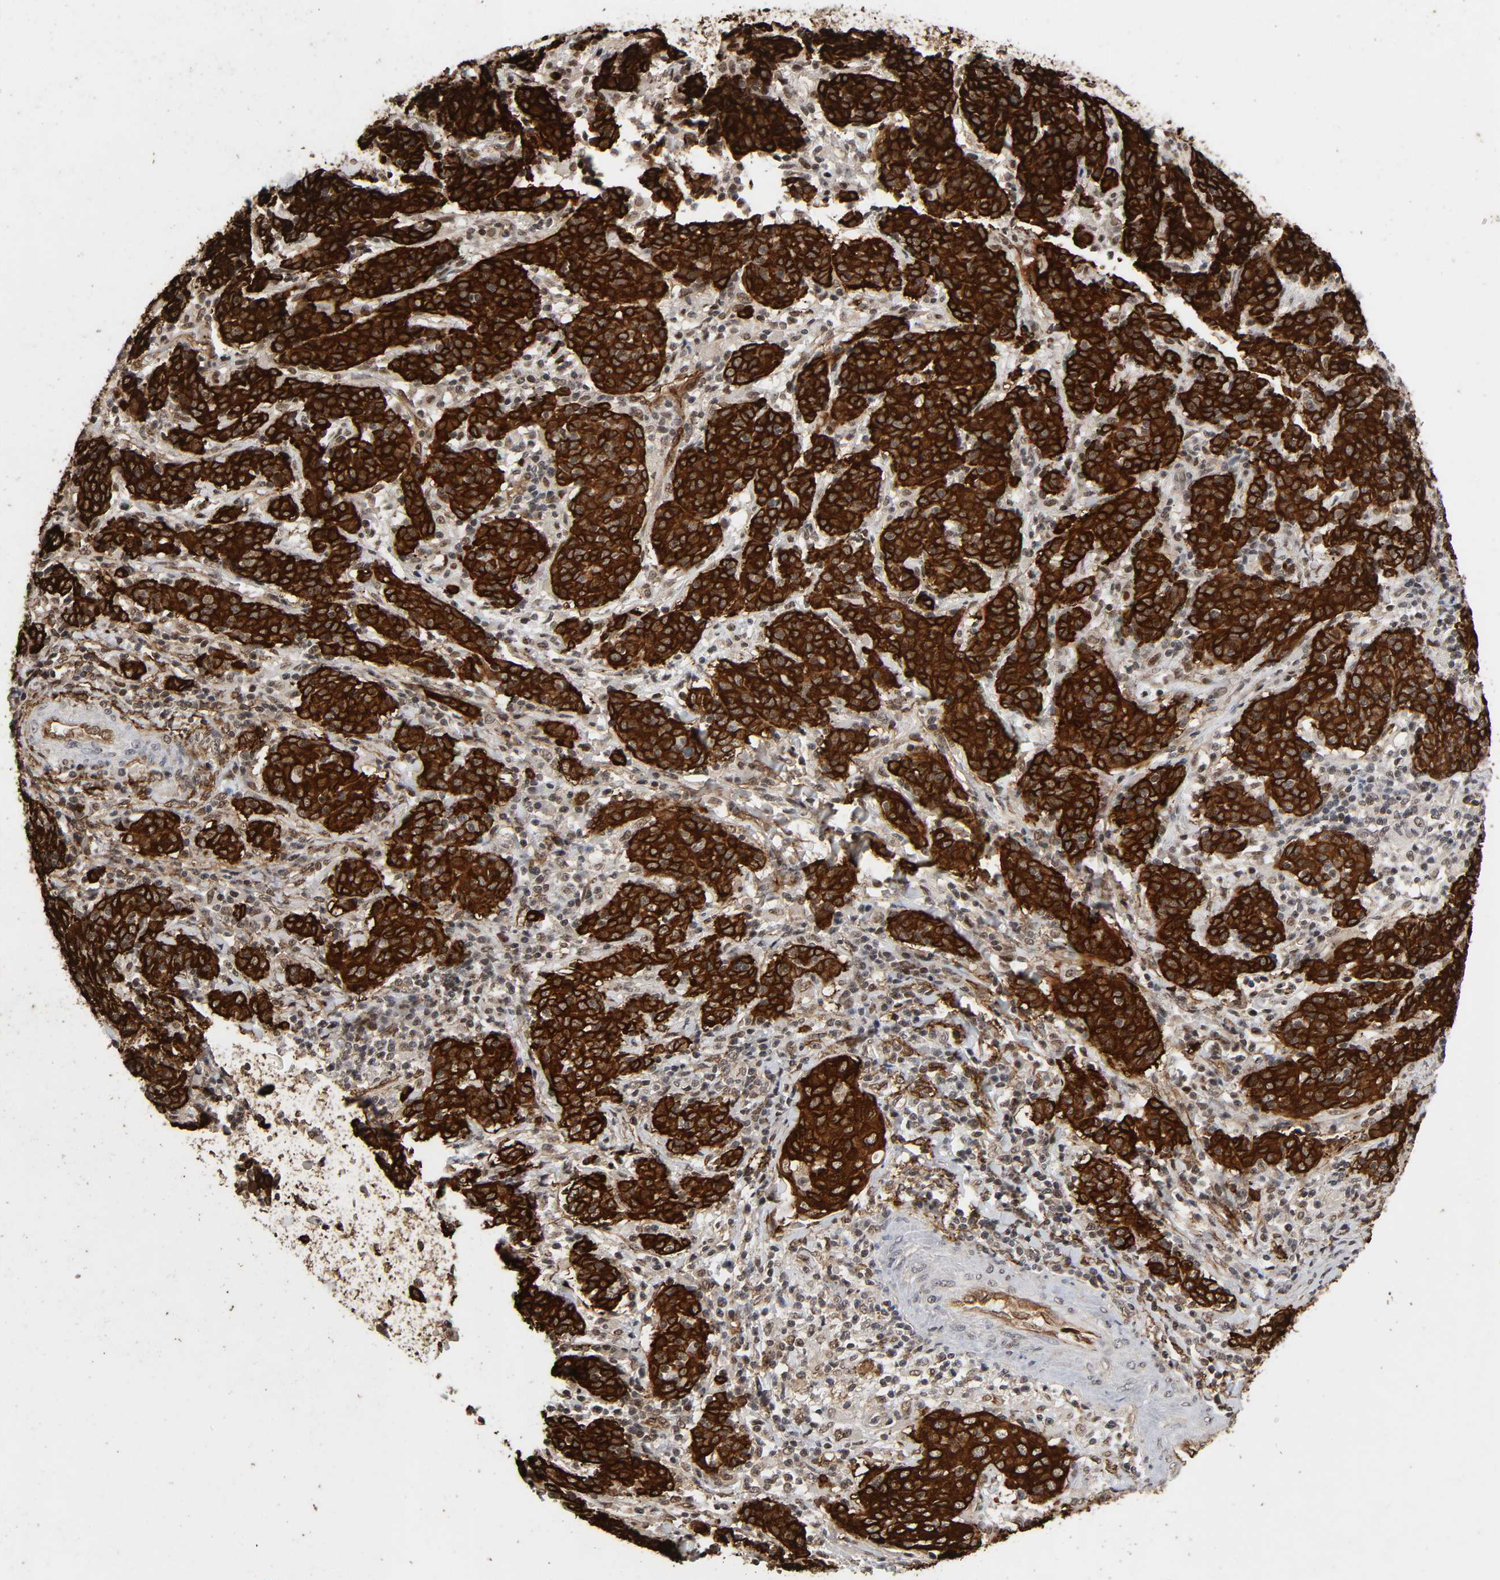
{"staining": {"intensity": "strong", "quantity": ">75%", "location": "cytoplasmic/membranous"}, "tissue": "cervical cancer", "cell_type": "Tumor cells", "image_type": "cancer", "snomed": [{"axis": "morphology", "description": "Normal tissue, NOS"}, {"axis": "morphology", "description": "Squamous cell carcinoma, NOS"}, {"axis": "topography", "description": "Cervix"}], "caption": "A high-resolution histopathology image shows IHC staining of cervical cancer, which shows strong cytoplasmic/membranous positivity in approximately >75% of tumor cells.", "gene": "AHNAK2", "patient": {"sex": "female", "age": 67}}